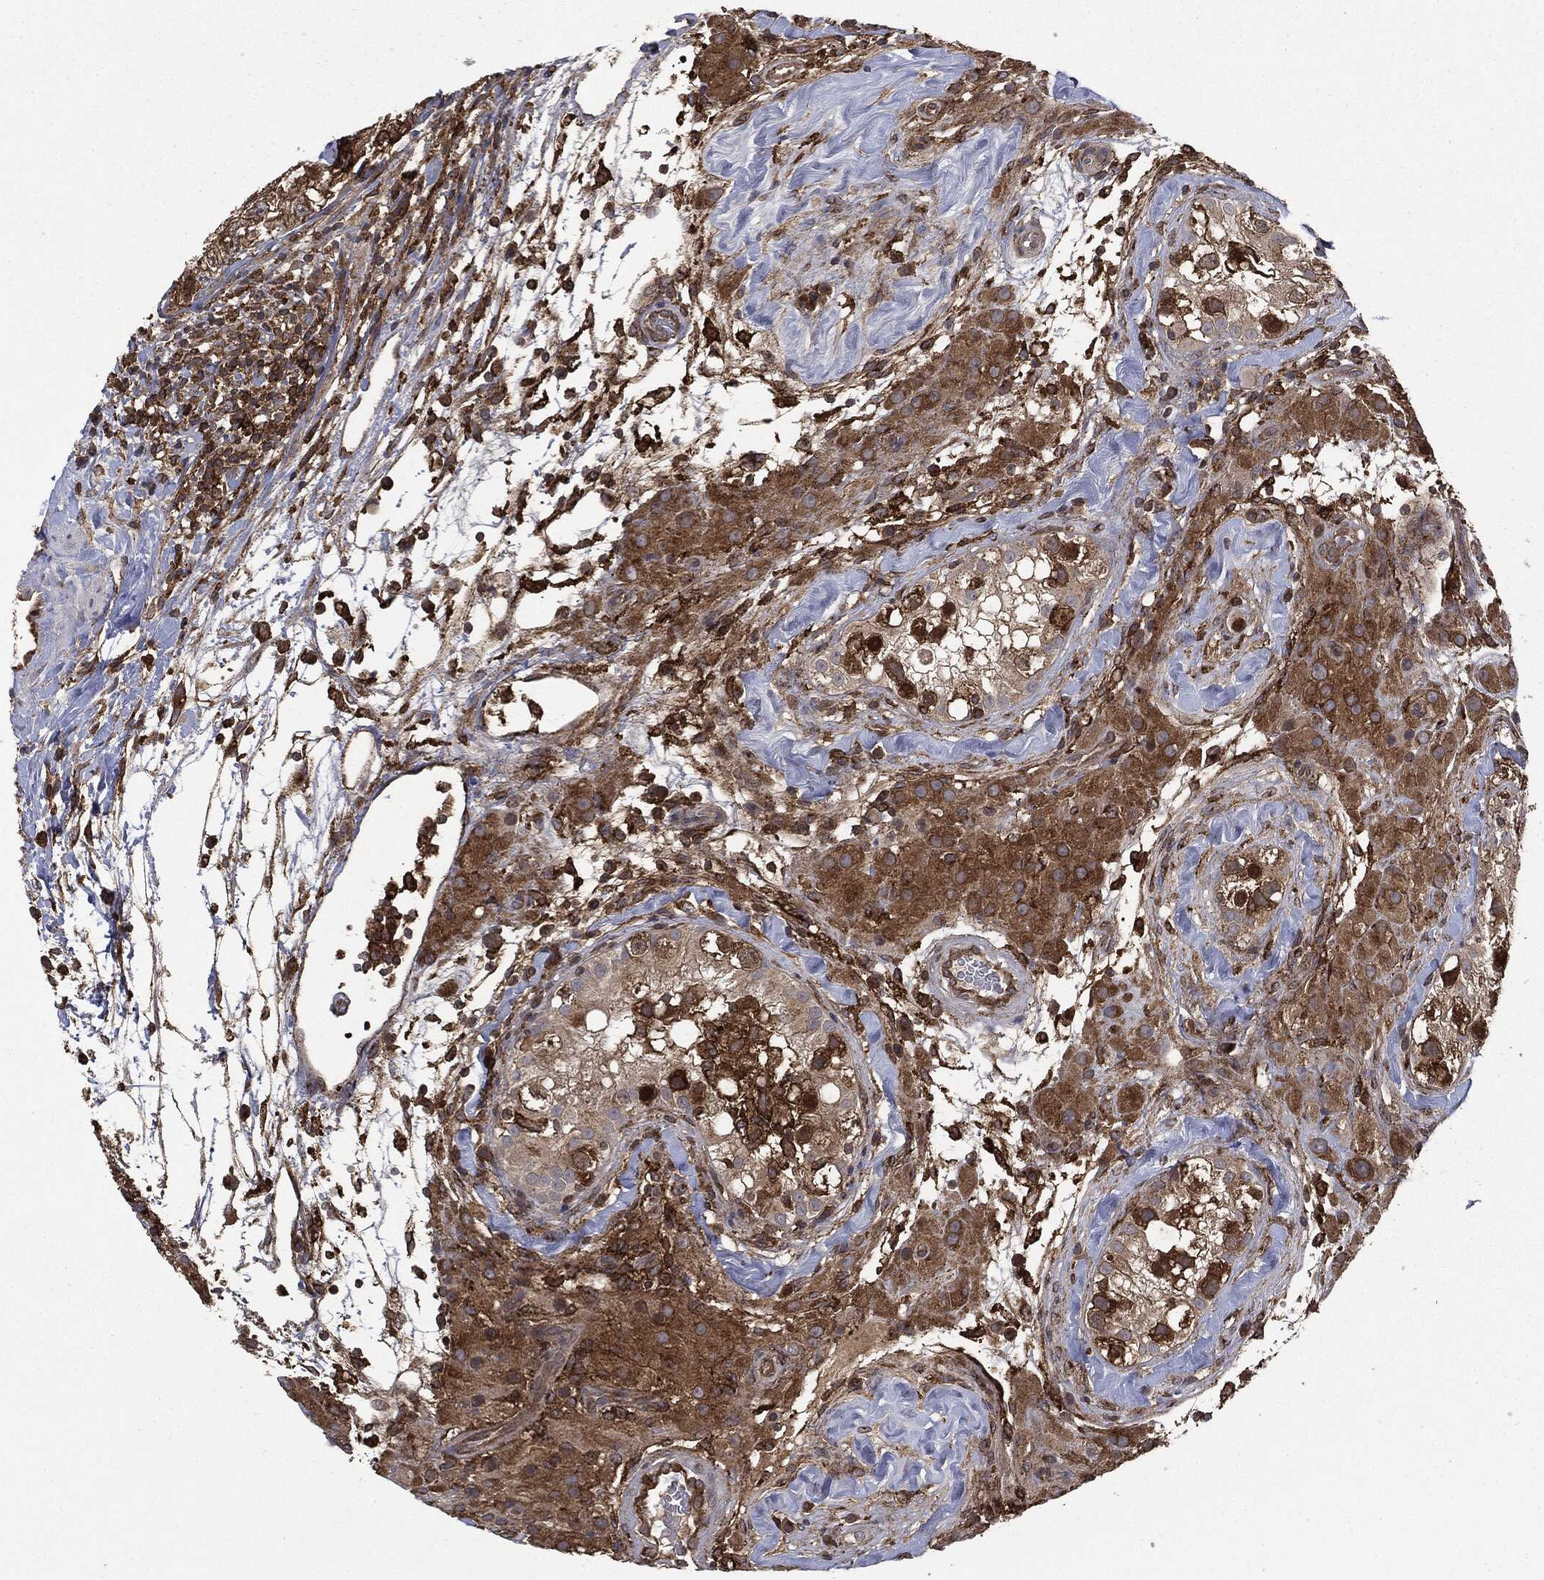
{"staining": {"intensity": "moderate", "quantity": ">75%", "location": "cytoplasmic/membranous"}, "tissue": "testis cancer", "cell_type": "Tumor cells", "image_type": "cancer", "snomed": [{"axis": "morphology", "description": "Seminoma, NOS"}, {"axis": "topography", "description": "Testis"}], "caption": "Immunohistochemical staining of human seminoma (testis) demonstrates medium levels of moderate cytoplasmic/membranous expression in about >75% of tumor cells.", "gene": "SNX5", "patient": {"sex": "male", "age": 34}}